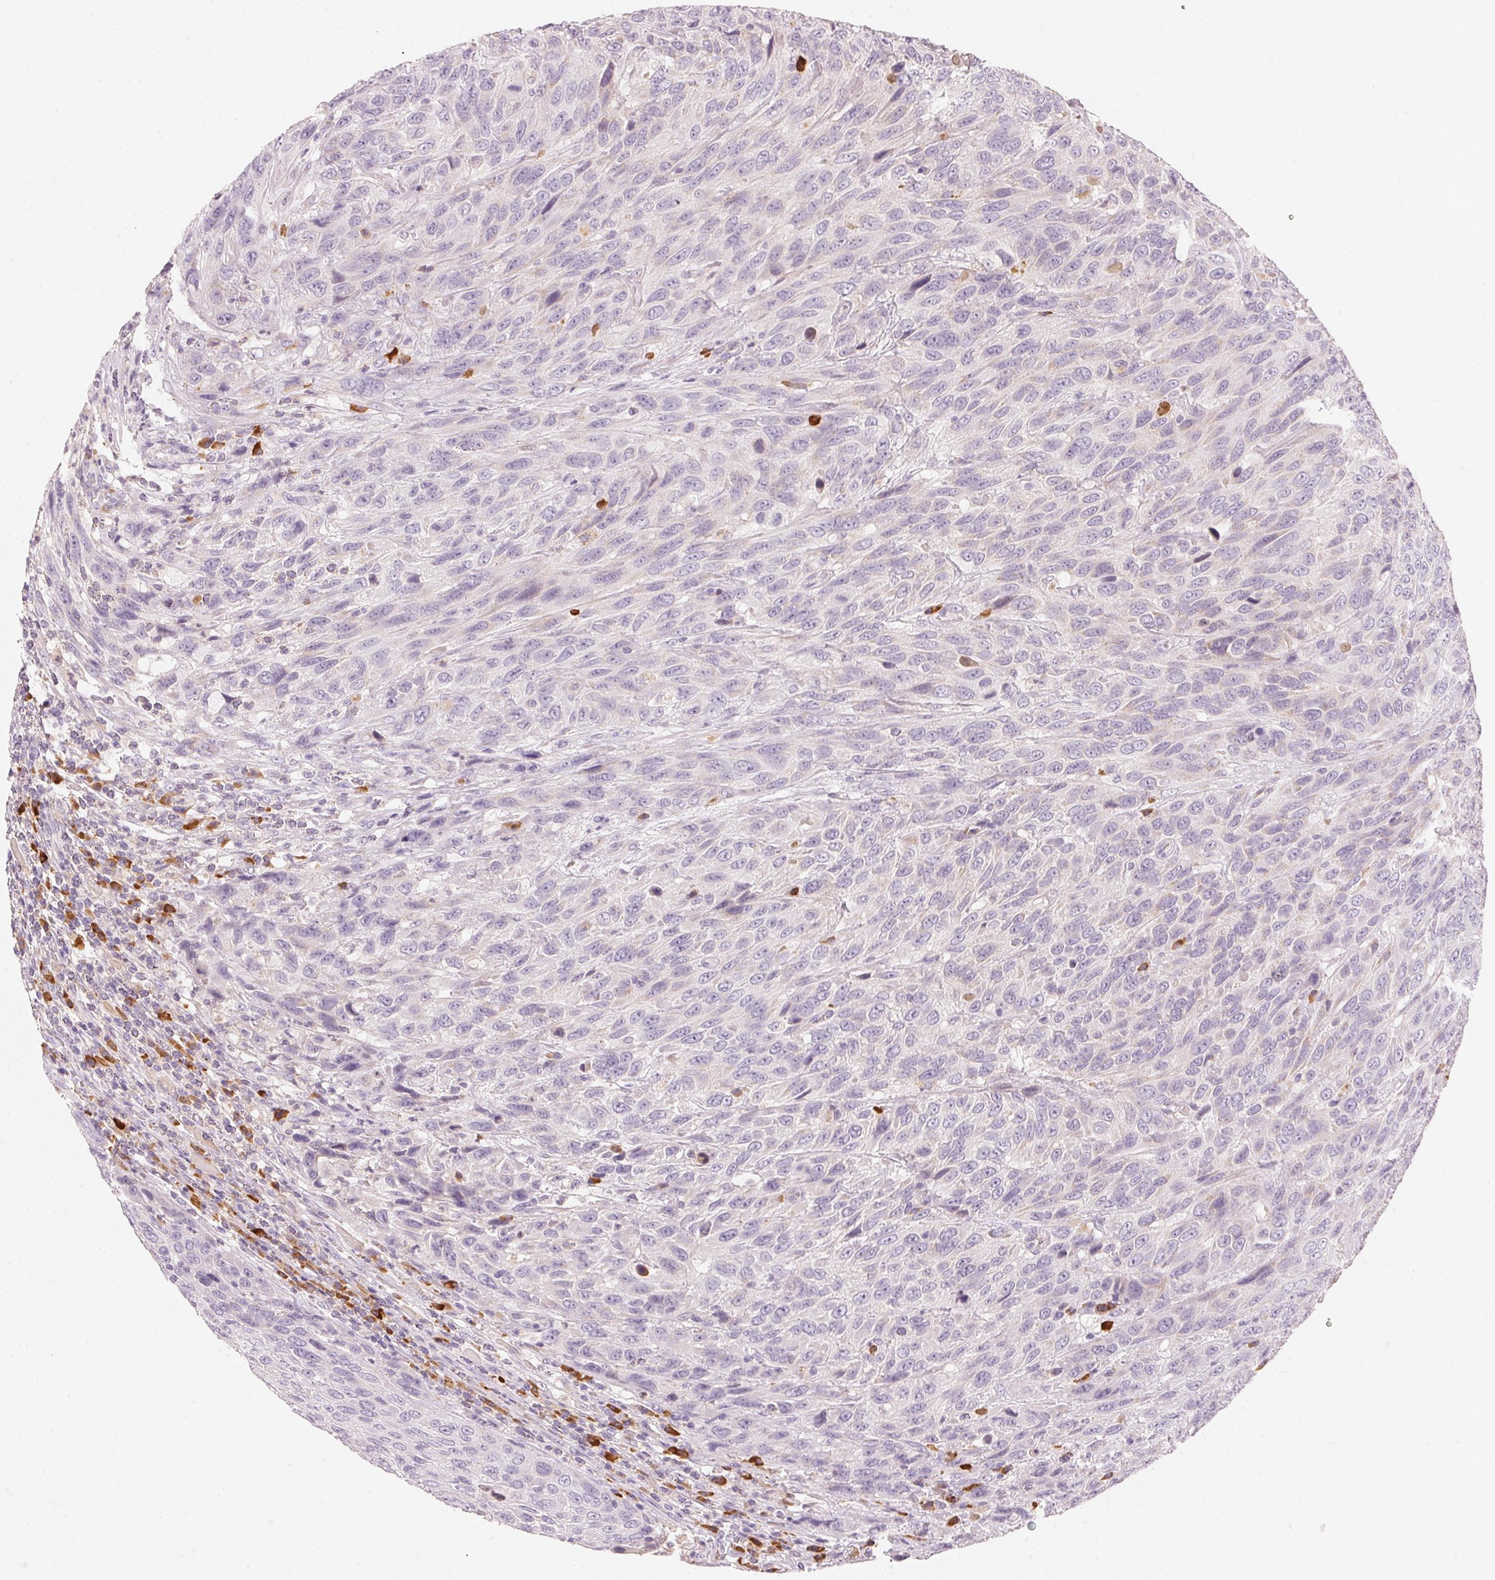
{"staining": {"intensity": "negative", "quantity": "none", "location": "none"}, "tissue": "urothelial cancer", "cell_type": "Tumor cells", "image_type": "cancer", "snomed": [{"axis": "morphology", "description": "Urothelial carcinoma, High grade"}, {"axis": "topography", "description": "Urinary bladder"}], "caption": "An image of human urothelial cancer is negative for staining in tumor cells. Brightfield microscopy of immunohistochemistry stained with DAB (3,3'-diaminobenzidine) (brown) and hematoxylin (blue), captured at high magnification.", "gene": "RMDN2", "patient": {"sex": "female", "age": 70}}